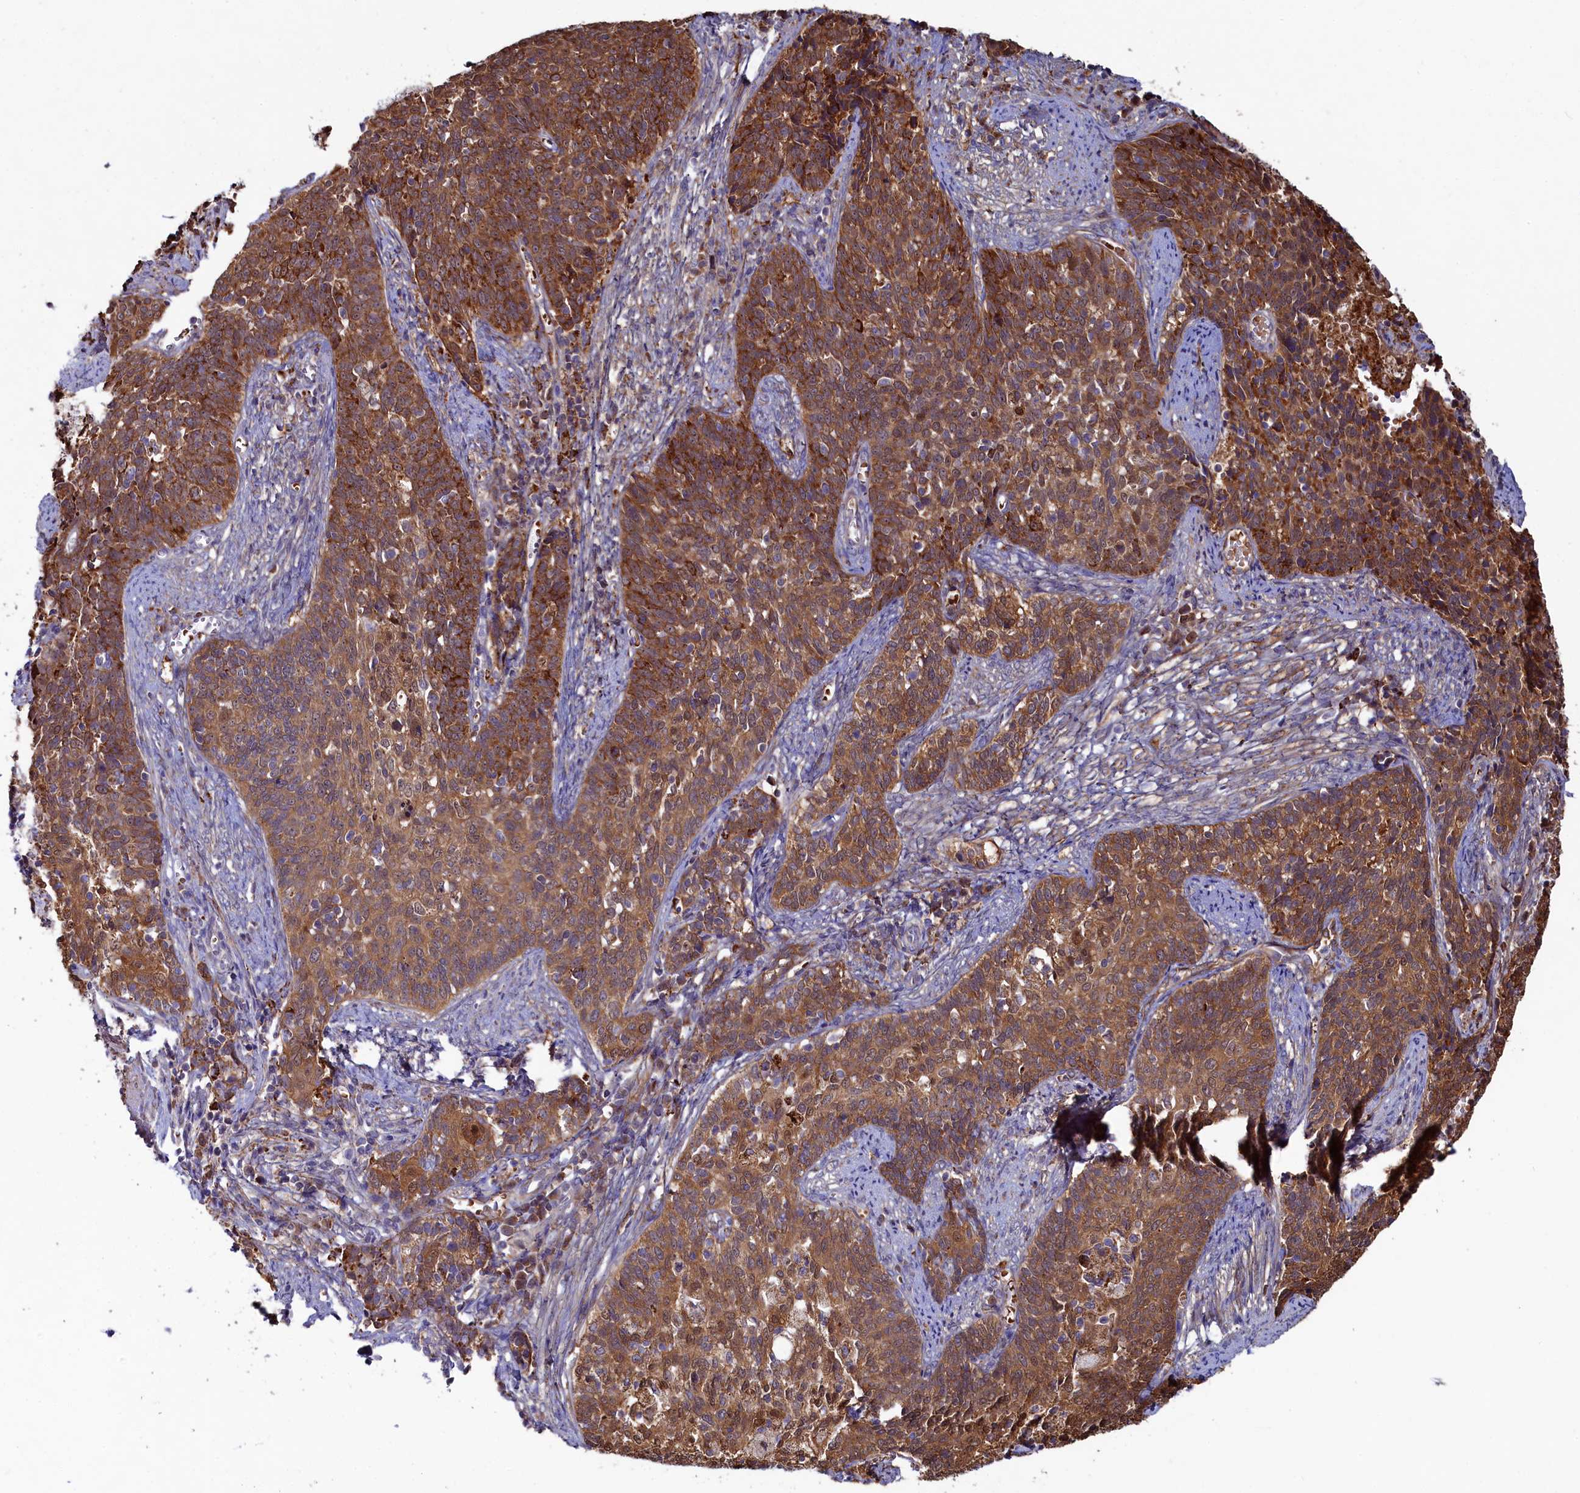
{"staining": {"intensity": "moderate", "quantity": ">75%", "location": "cytoplasmic/membranous"}, "tissue": "cervical cancer", "cell_type": "Tumor cells", "image_type": "cancer", "snomed": [{"axis": "morphology", "description": "Squamous cell carcinoma, NOS"}, {"axis": "topography", "description": "Cervix"}], "caption": "Protein expression analysis of human cervical cancer reveals moderate cytoplasmic/membranous staining in approximately >75% of tumor cells.", "gene": "ASTE1", "patient": {"sex": "female", "age": 39}}